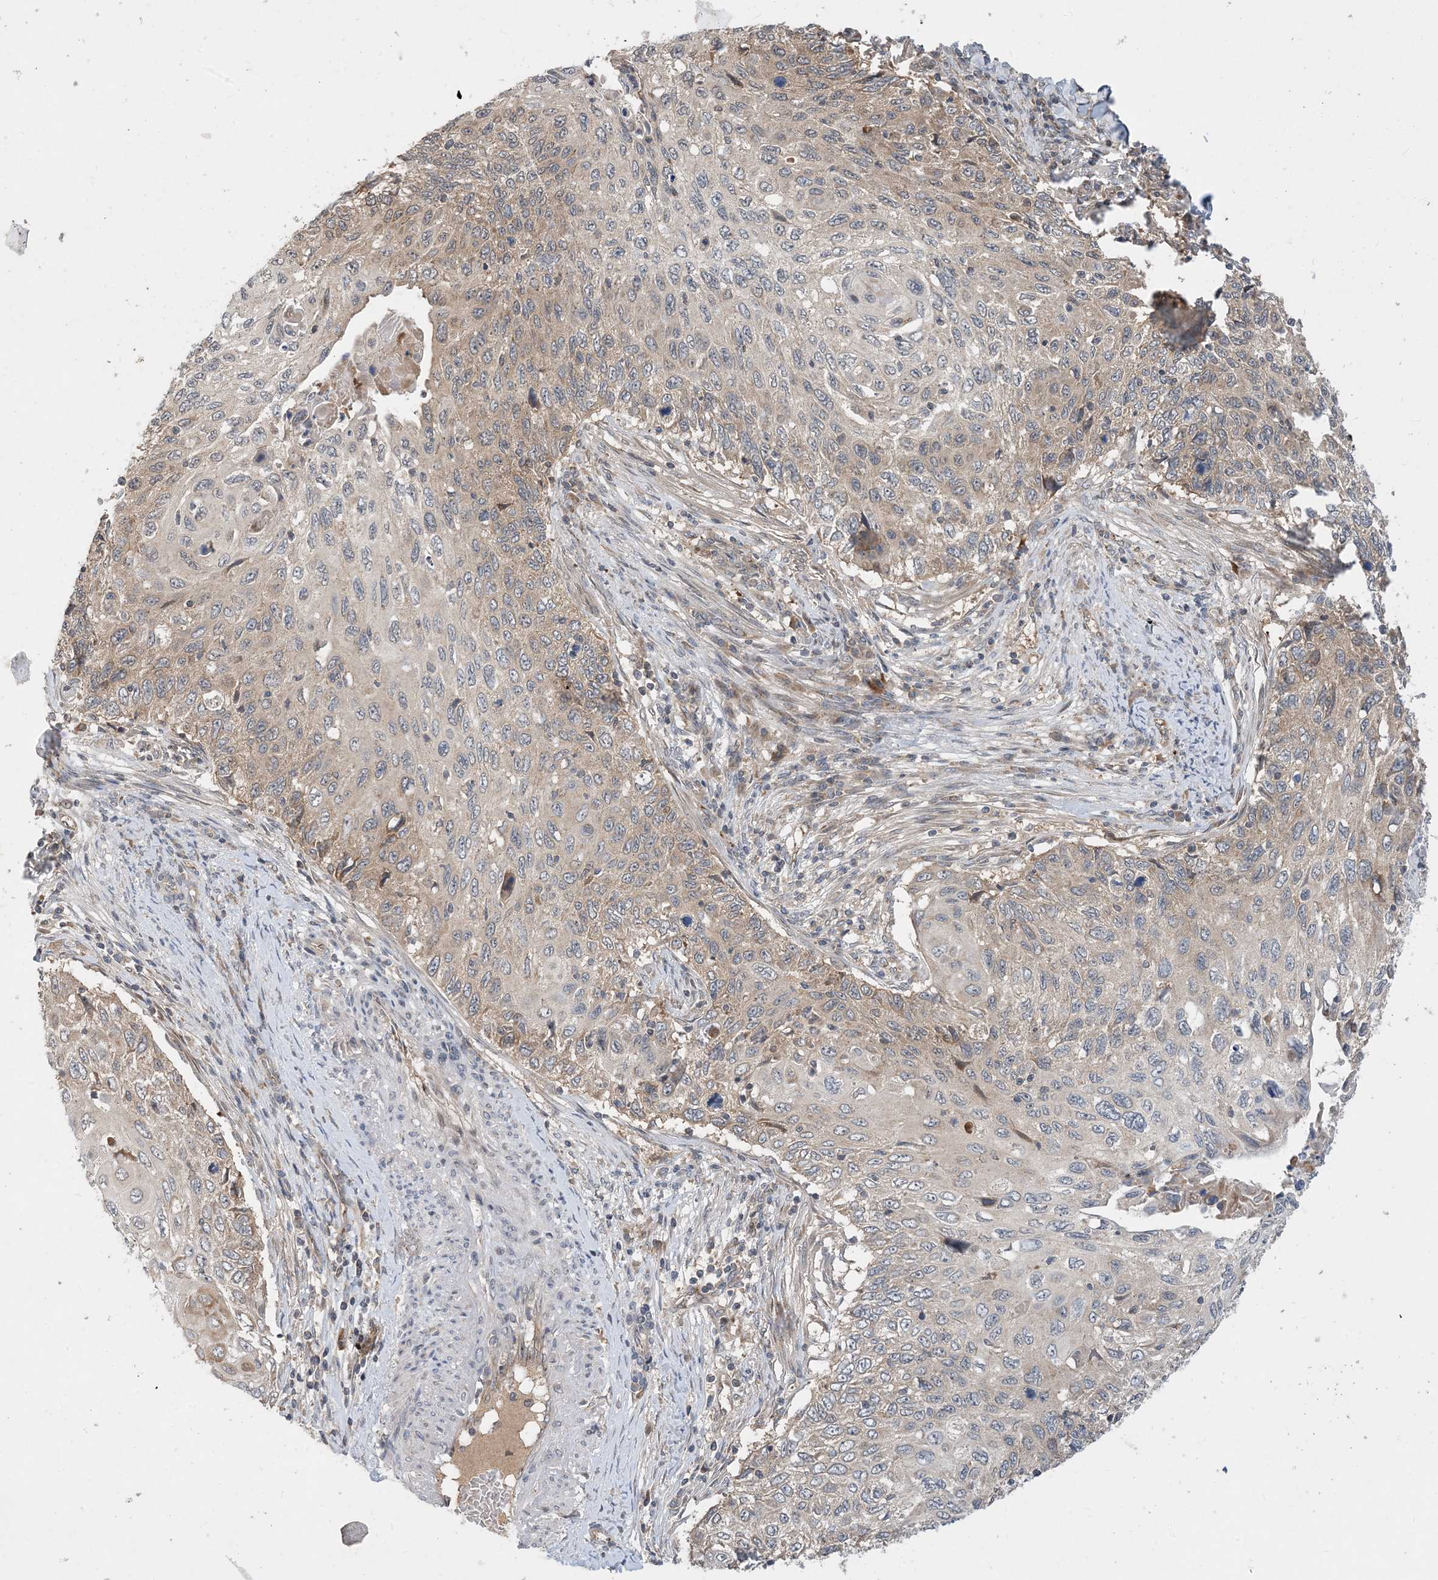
{"staining": {"intensity": "weak", "quantity": "25%-75%", "location": "cytoplasmic/membranous"}, "tissue": "cervical cancer", "cell_type": "Tumor cells", "image_type": "cancer", "snomed": [{"axis": "morphology", "description": "Squamous cell carcinoma, NOS"}, {"axis": "topography", "description": "Cervix"}], "caption": "A high-resolution histopathology image shows immunohistochemistry (IHC) staining of squamous cell carcinoma (cervical), which exhibits weak cytoplasmic/membranous staining in approximately 25%-75% of tumor cells.", "gene": "TINAG", "patient": {"sex": "female", "age": 70}}